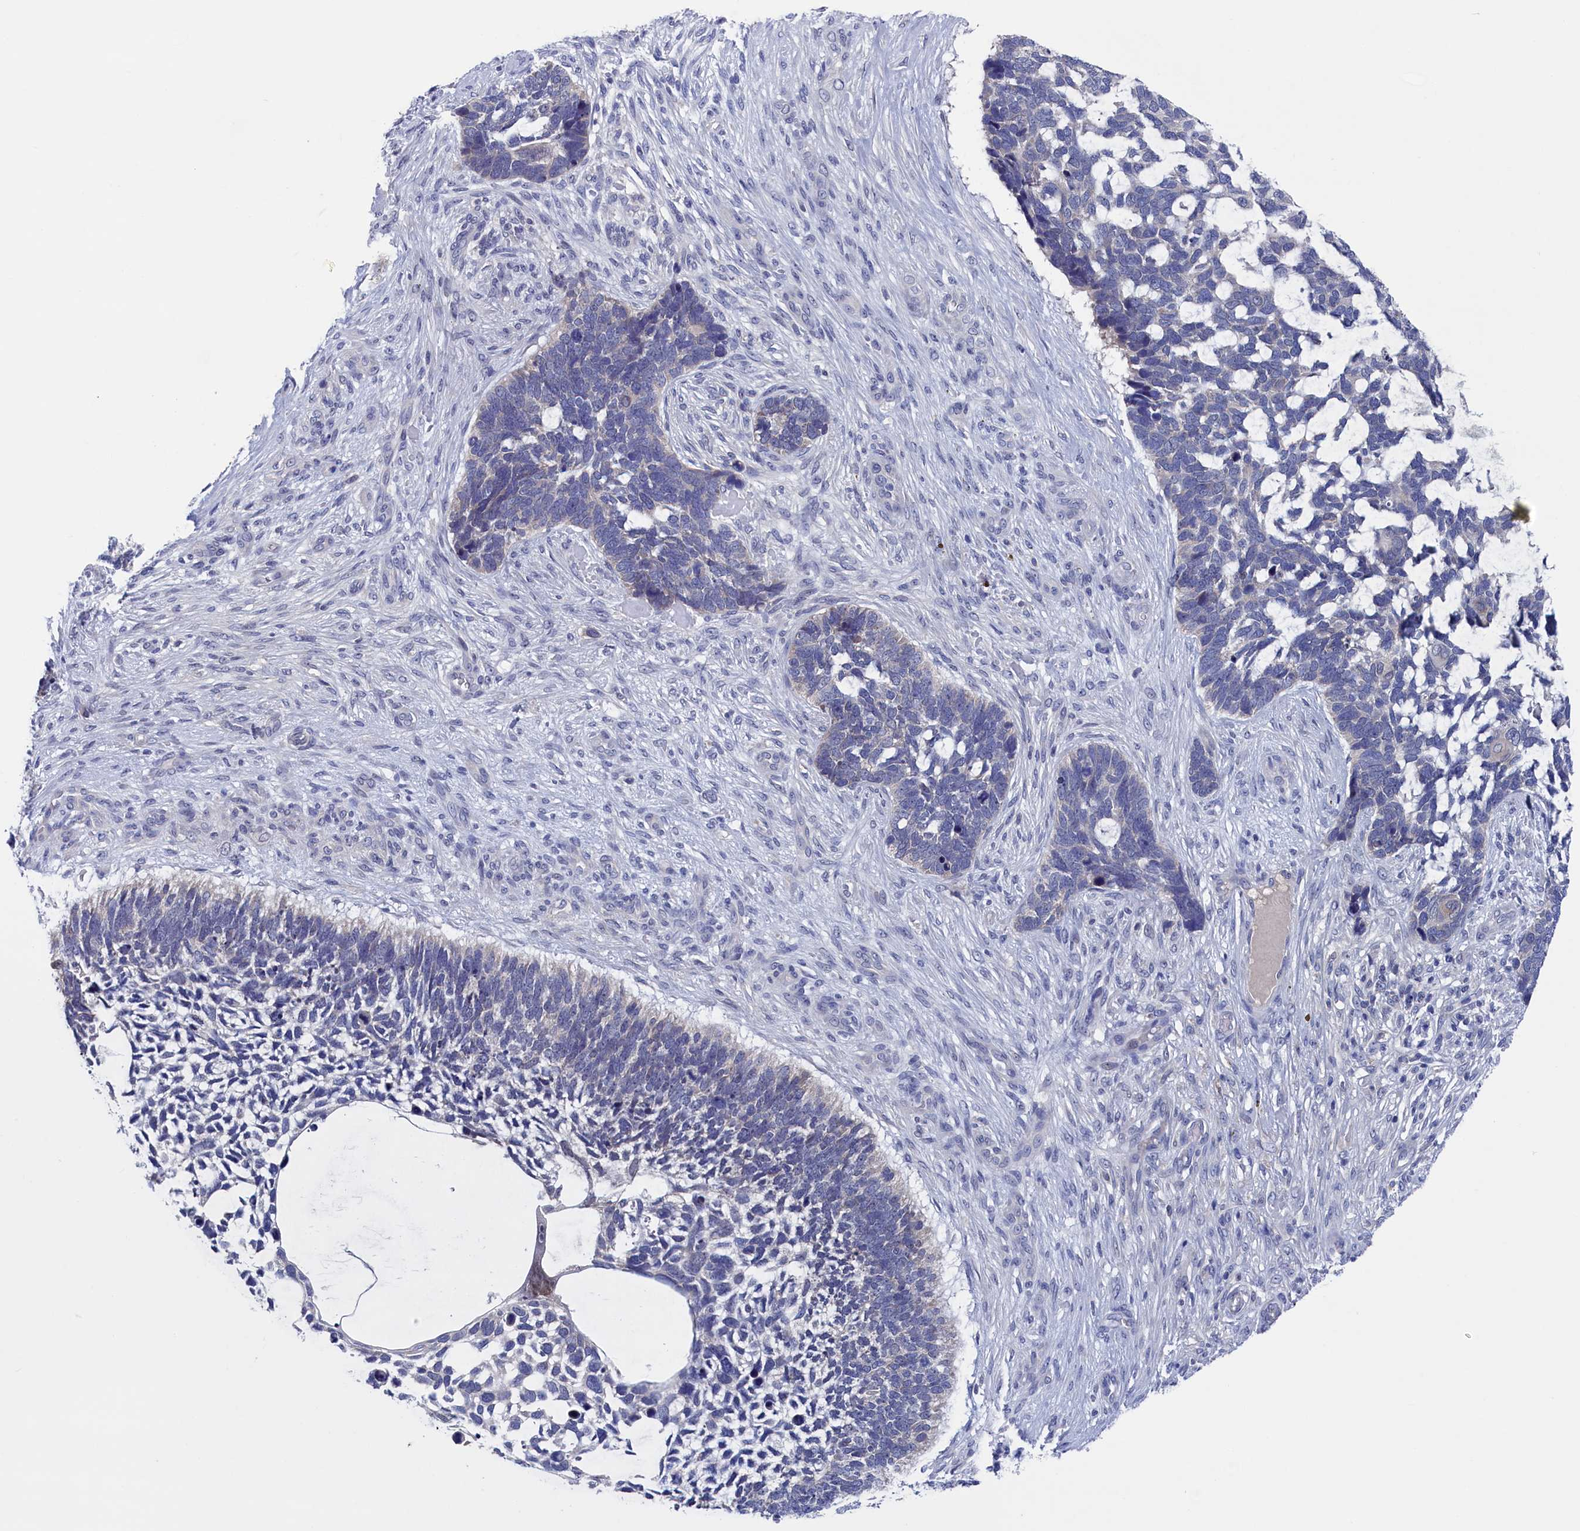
{"staining": {"intensity": "negative", "quantity": "none", "location": "none"}, "tissue": "skin cancer", "cell_type": "Tumor cells", "image_type": "cancer", "snomed": [{"axis": "morphology", "description": "Basal cell carcinoma"}, {"axis": "topography", "description": "Skin"}], "caption": "Histopathology image shows no significant protein expression in tumor cells of skin cancer.", "gene": "SPATA13", "patient": {"sex": "male", "age": 88}}